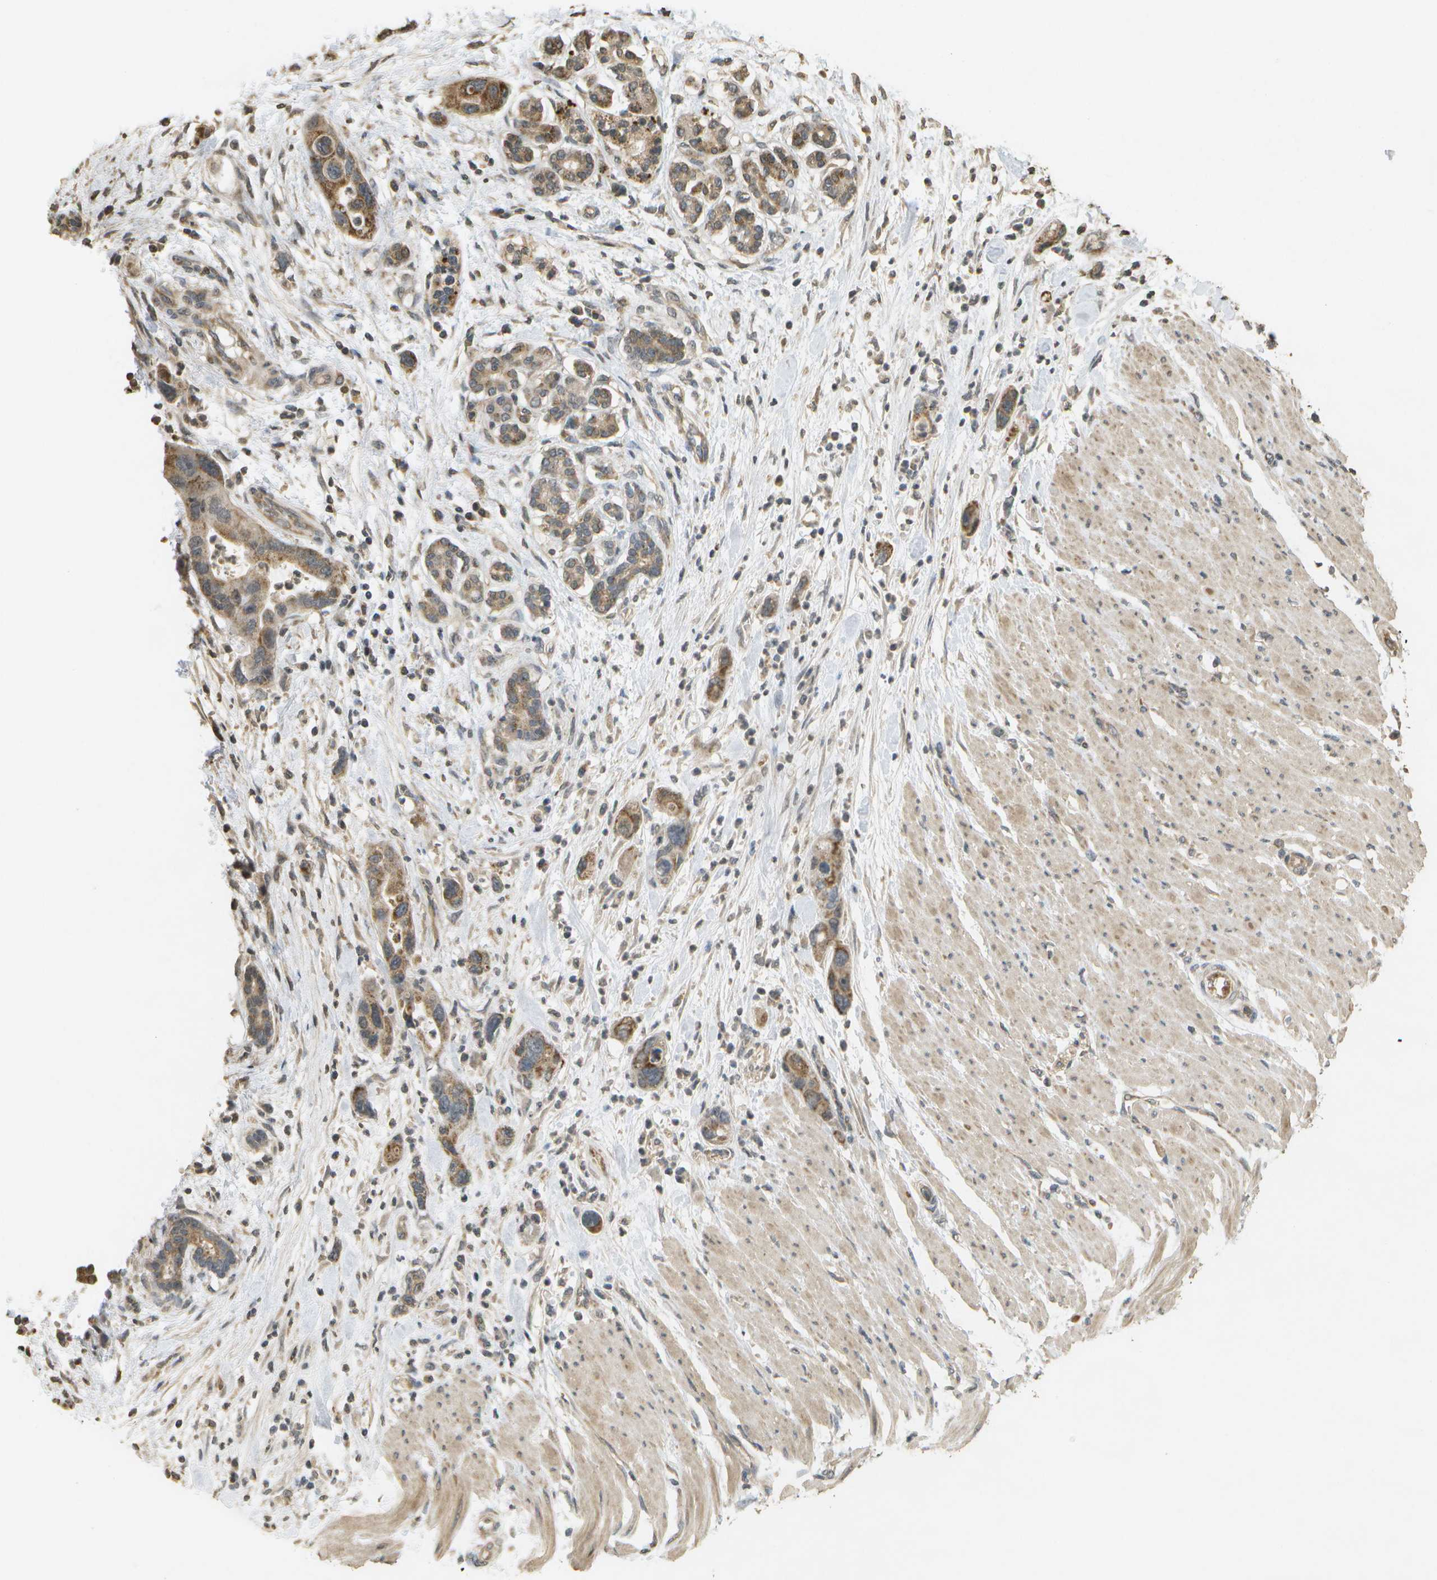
{"staining": {"intensity": "moderate", "quantity": ">75%", "location": "cytoplasmic/membranous"}, "tissue": "pancreatic cancer", "cell_type": "Tumor cells", "image_type": "cancer", "snomed": [{"axis": "morphology", "description": "Normal tissue, NOS"}, {"axis": "morphology", "description": "Adenocarcinoma, NOS"}, {"axis": "topography", "description": "Pancreas"}], "caption": "Pancreatic cancer (adenocarcinoma) stained with a brown dye reveals moderate cytoplasmic/membranous positive positivity in approximately >75% of tumor cells.", "gene": "RAB21", "patient": {"sex": "female", "age": 71}}